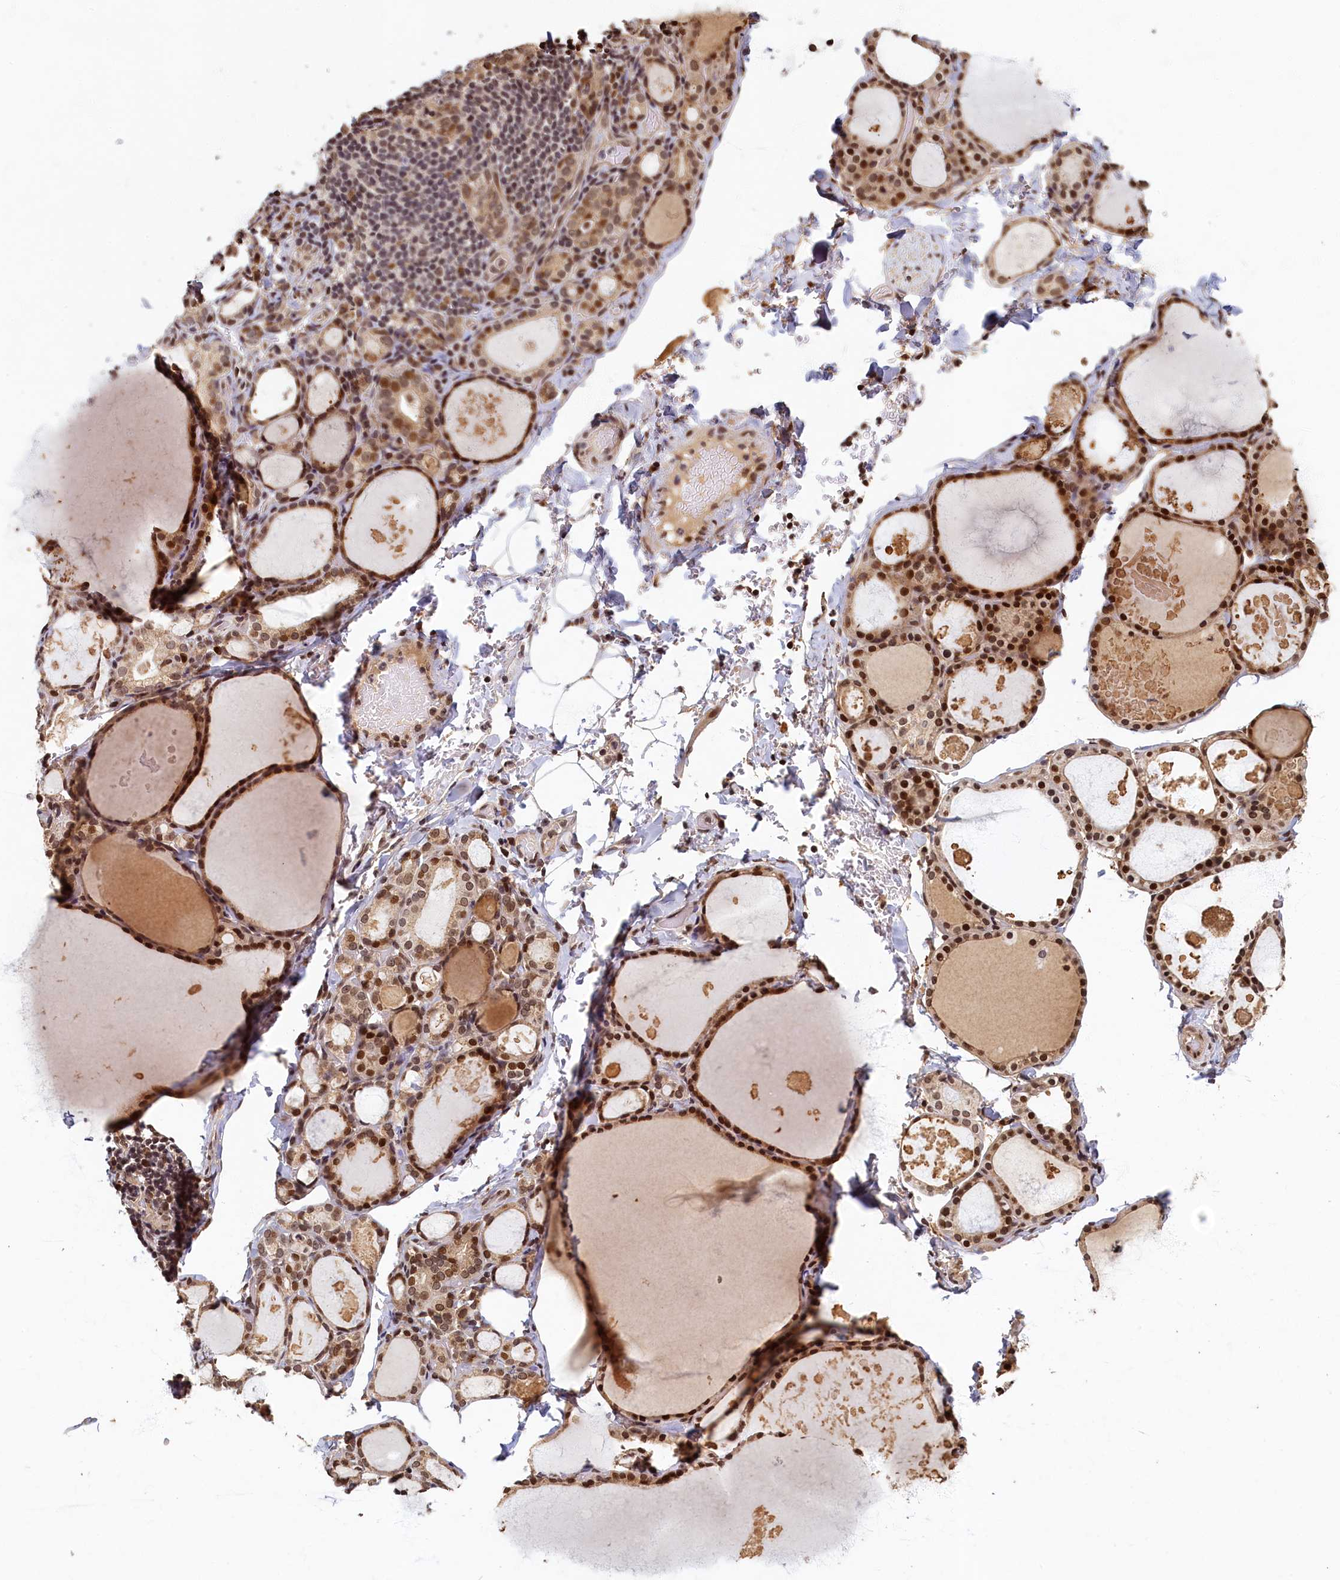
{"staining": {"intensity": "strong", "quantity": ">75%", "location": "cytoplasmic/membranous,nuclear"}, "tissue": "thyroid gland", "cell_type": "Glandular cells", "image_type": "normal", "snomed": [{"axis": "morphology", "description": "Normal tissue, NOS"}, {"axis": "topography", "description": "Thyroid gland"}], "caption": "Protein staining of unremarkable thyroid gland exhibits strong cytoplasmic/membranous,nuclear positivity in approximately >75% of glandular cells. (Brightfield microscopy of DAB IHC at high magnification).", "gene": "CKAP2L", "patient": {"sex": "male", "age": 56}}